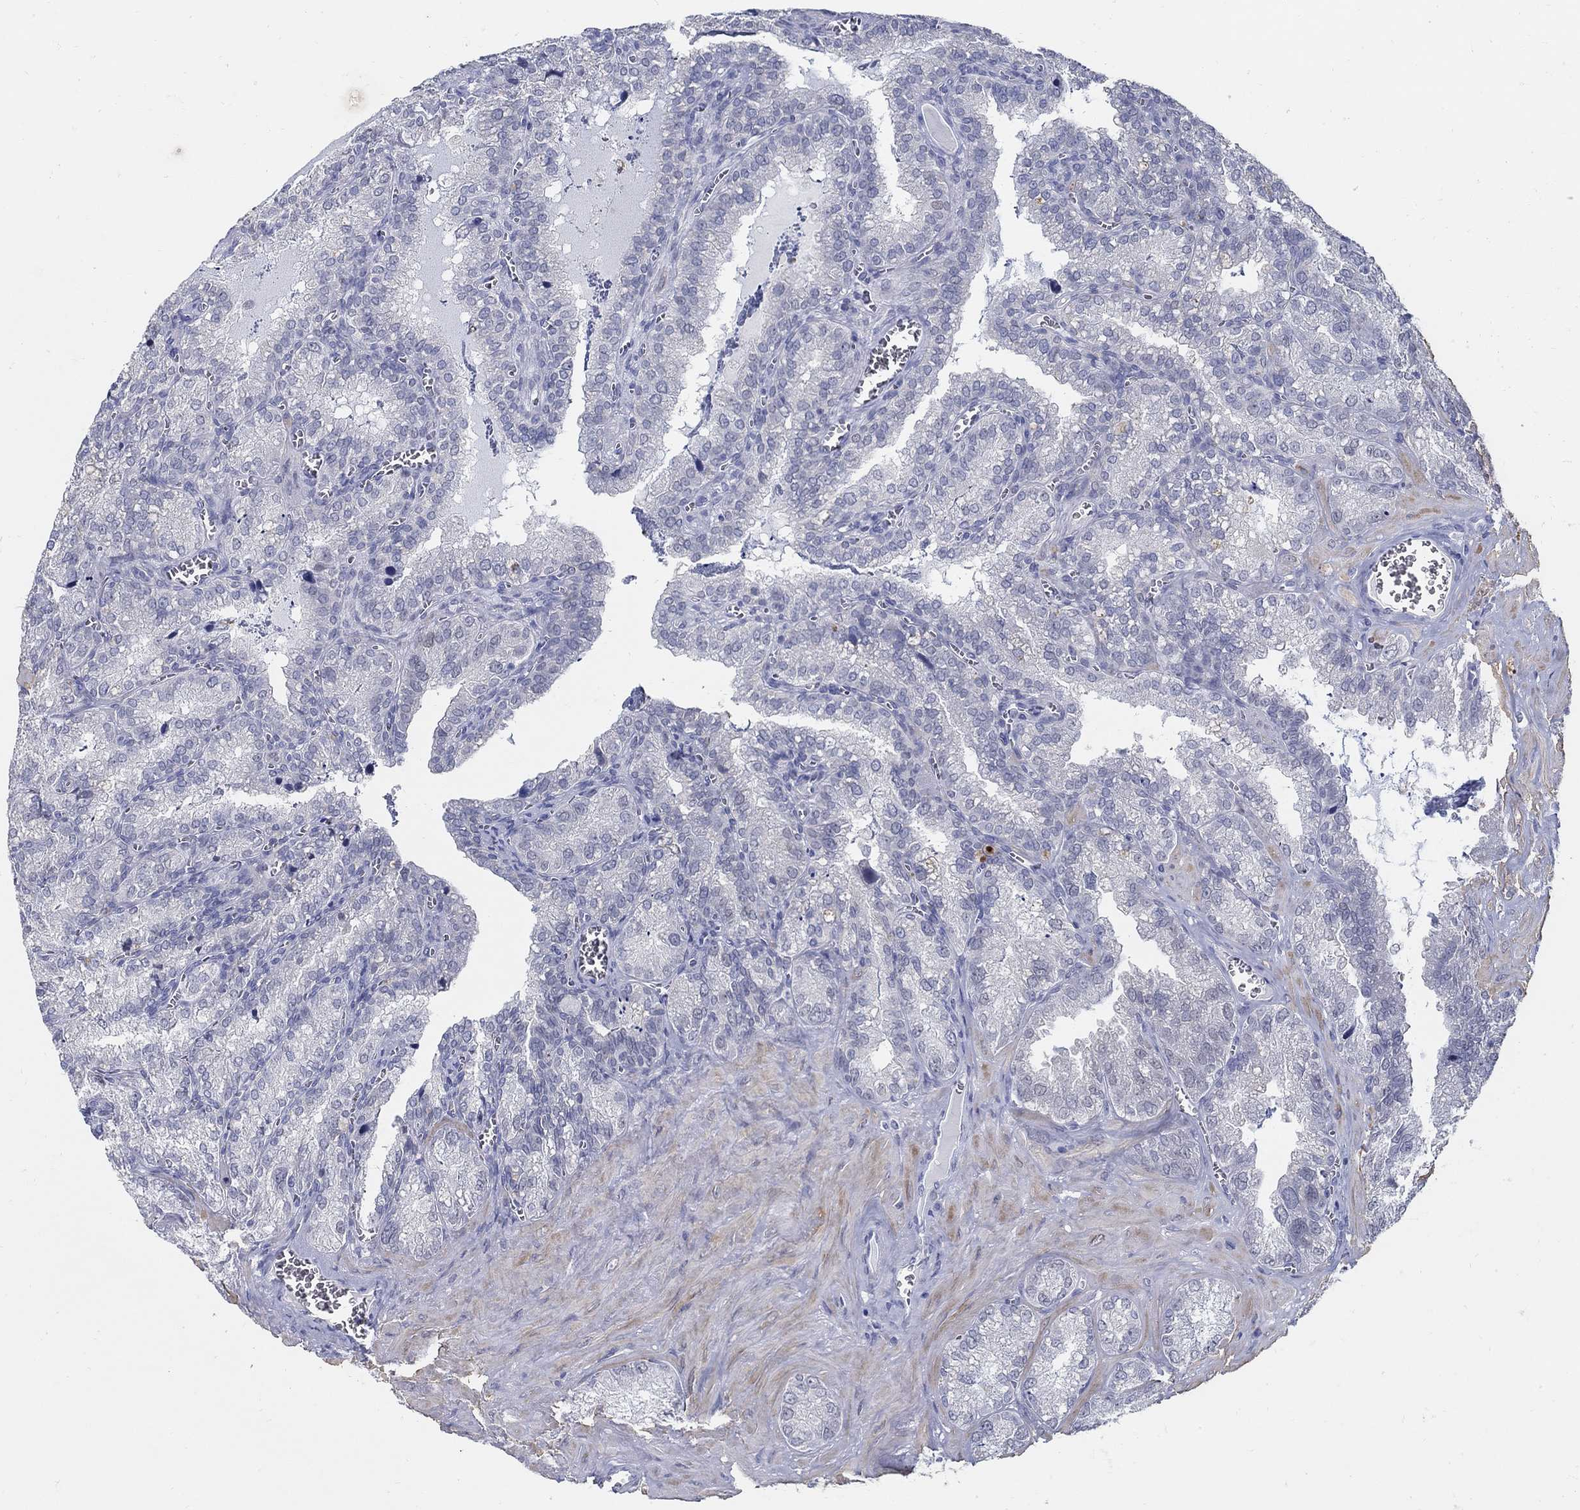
{"staining": {"intensity": "negative", "quantity": "none", "location": "none"}, "tissue": "seminal vesicle", "cell_type": "Glandular cells", "image_type": "normal", "snomed": [{"axis": "morphology", "description": "Normal tissue, NOS"}, {"axis": "topography", "description": "Seminal veicle"}], "caption": "Immunohistochemical staining of benign seminal vesicle demonstrates no significant positivity in glandular cells.", "gene": "USP29", "patient": {"sex": "male", "age": 57}}